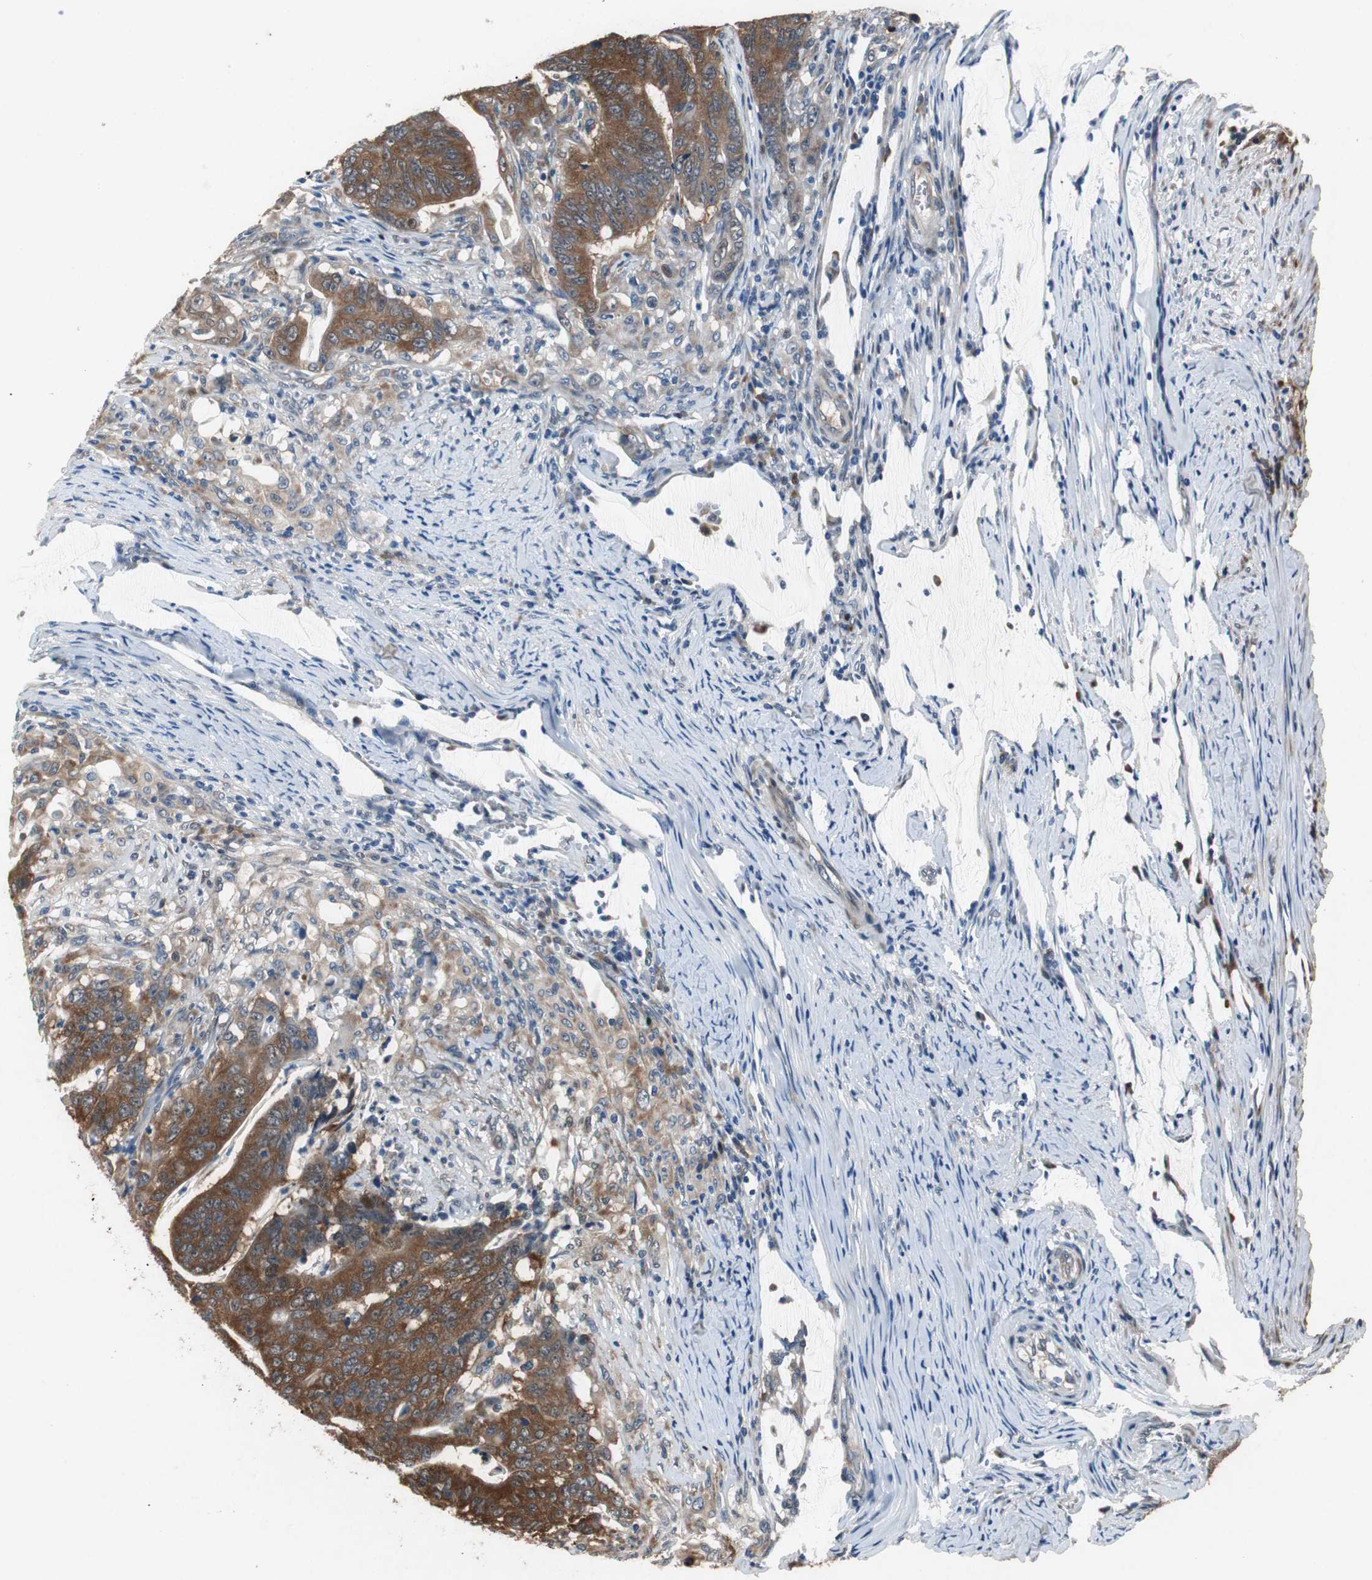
{"staining": {"intensity": "strong", "quantity": ">75%", "location": "cytoplasmic/membranous"}, "tissue": "colorectal cancer", "cell_type": "Tumor cells", "image_type": "cancer", "snomed": [{"axis": "morphology", "description": "Adenocarcinoma, NOS"}, {"axis": "topography", "description": "Colon"}], "caption": "The immunohistochemical stain labels strong cytoplasmic/membranous expression in tumor cells of colorectal cancer (adenocarcinoma) tissue. The protein of interest is stained brown, and the nuclei are stained in blue (DAB (3,3'-diaminobenzidine) IHC with brightfield microscopy, high magnification).", "gene": "RPL35", "patient": {"sex": "male", "age": 45}}